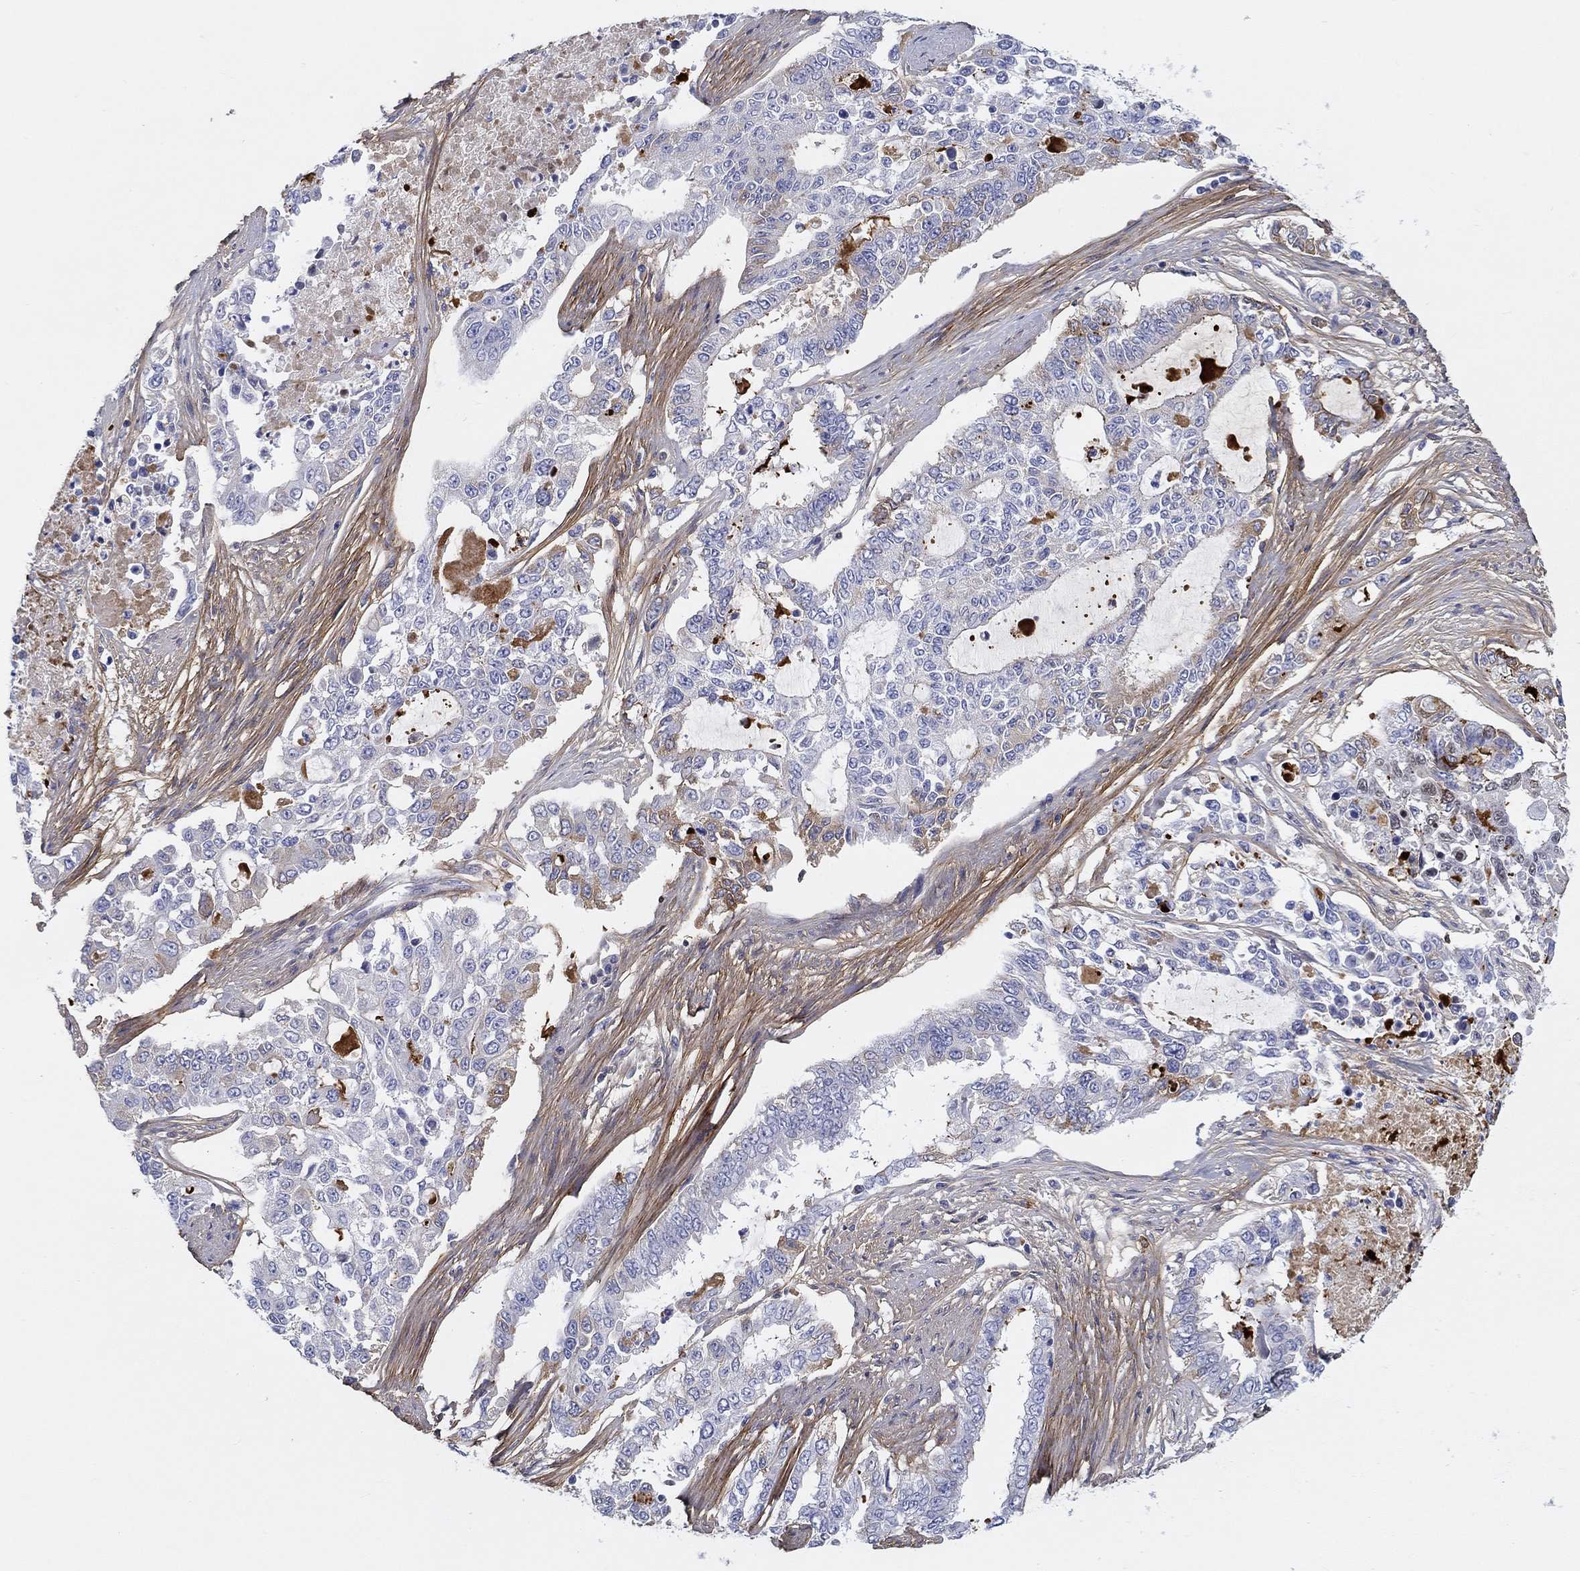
{"staining": {"intensity": "negative", "quantity": "none", "location": "none"}, "tissue": "endometrial cancer", "cell_type": "Tumor cells", "image_type": "cancer", "snomed": [{"axis": "morphology", "description": "Adenocarcinoma, NOS"}, {"axis": "topography", "description": "Uterus"}], "caption": "Image shows no protein expression in tumor cells of endometrial adenocarcinoma tissue.", "gene": "HAPLN4", "patient": {"sex": "female", "age": 59}}